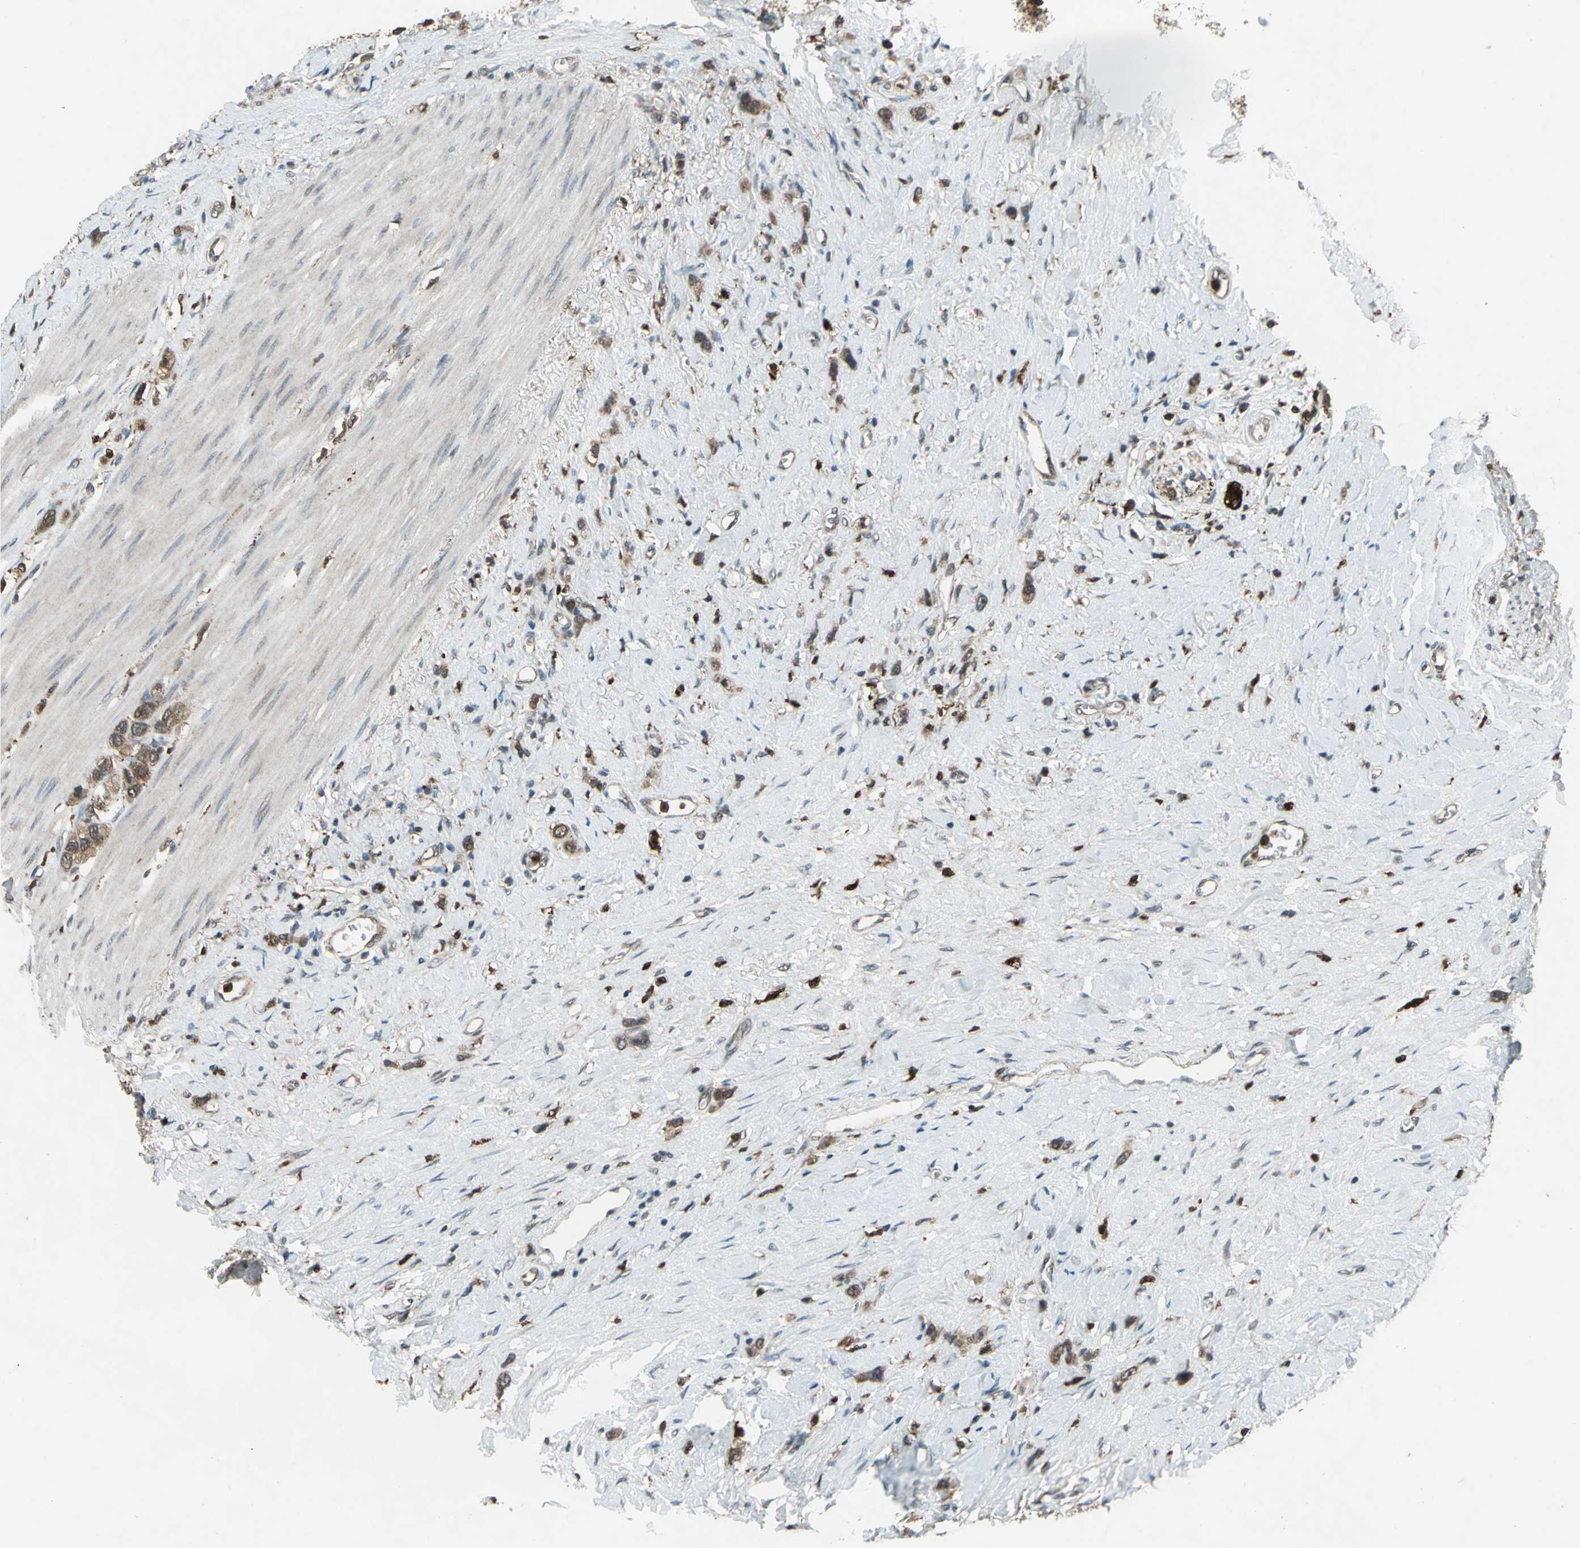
{"staining": {"intensity": "strong", "quantity": ">75%", "location": "cytoplasmic/membranous"}, "tissue": "stomach cancer", "cell_type": "Tumor cells", "image_type": "cancer", "snomed": [{"axis": "morphology", "description": "Normal tissue, NOS"}, {"axis": "morphology", "description": "Adenocarcinoma, NOS"}, {"axis": "morphology", "description": "Adenocarcinoma, High grade"}, {"axis": "topography", "description": "Stomach, upper"}, {"axis": "topography", "description": "Stomach"}], "caption": "This is an image of immunohistochemistry (IHC) staining of stomach high-grade adenocarcinoma, which shows strong positivity in the cytoplasmic/membranous of tumor cells.", "gene": "PYCARD", "patient": {"sex": "female", "age": 65}}